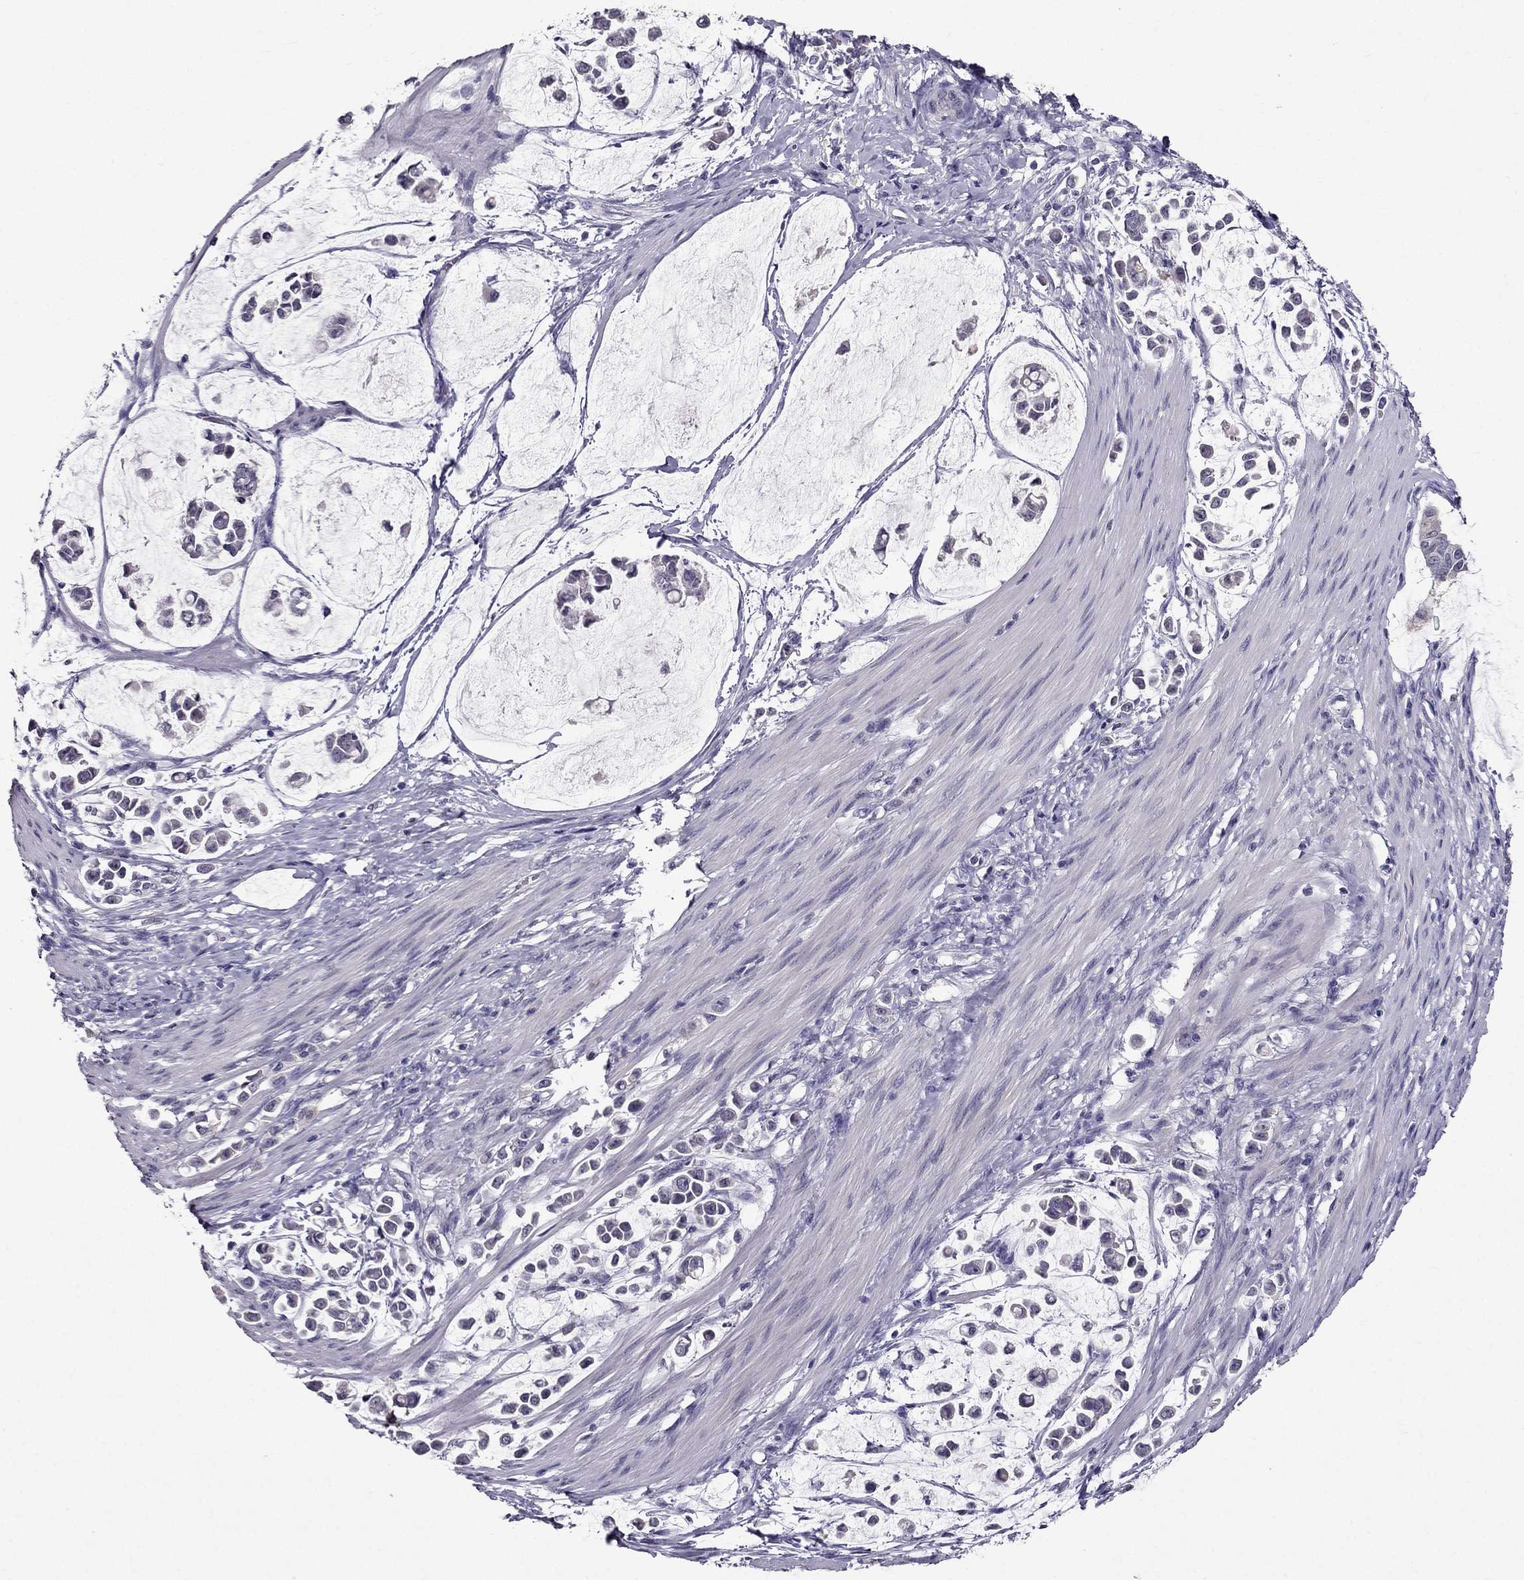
{"staining": {"intensity": "negative", "quantity": "none", "location": "none"}, "tissue": "stomach cancer", "cell_type": "Tumor cells", "image_type": "cancer", "snomed": [{"axis": "morphology", "description": "Adenocarcinoma, NOS"}, {"axis": "topography", "description": "Stomach"}], "caption": "This is an IHC histopathology image of human stomach cancer. There is no positivity in tumor cells.", "gene": "DUSP15", "patient": {"sex": "male", "age": 82}}